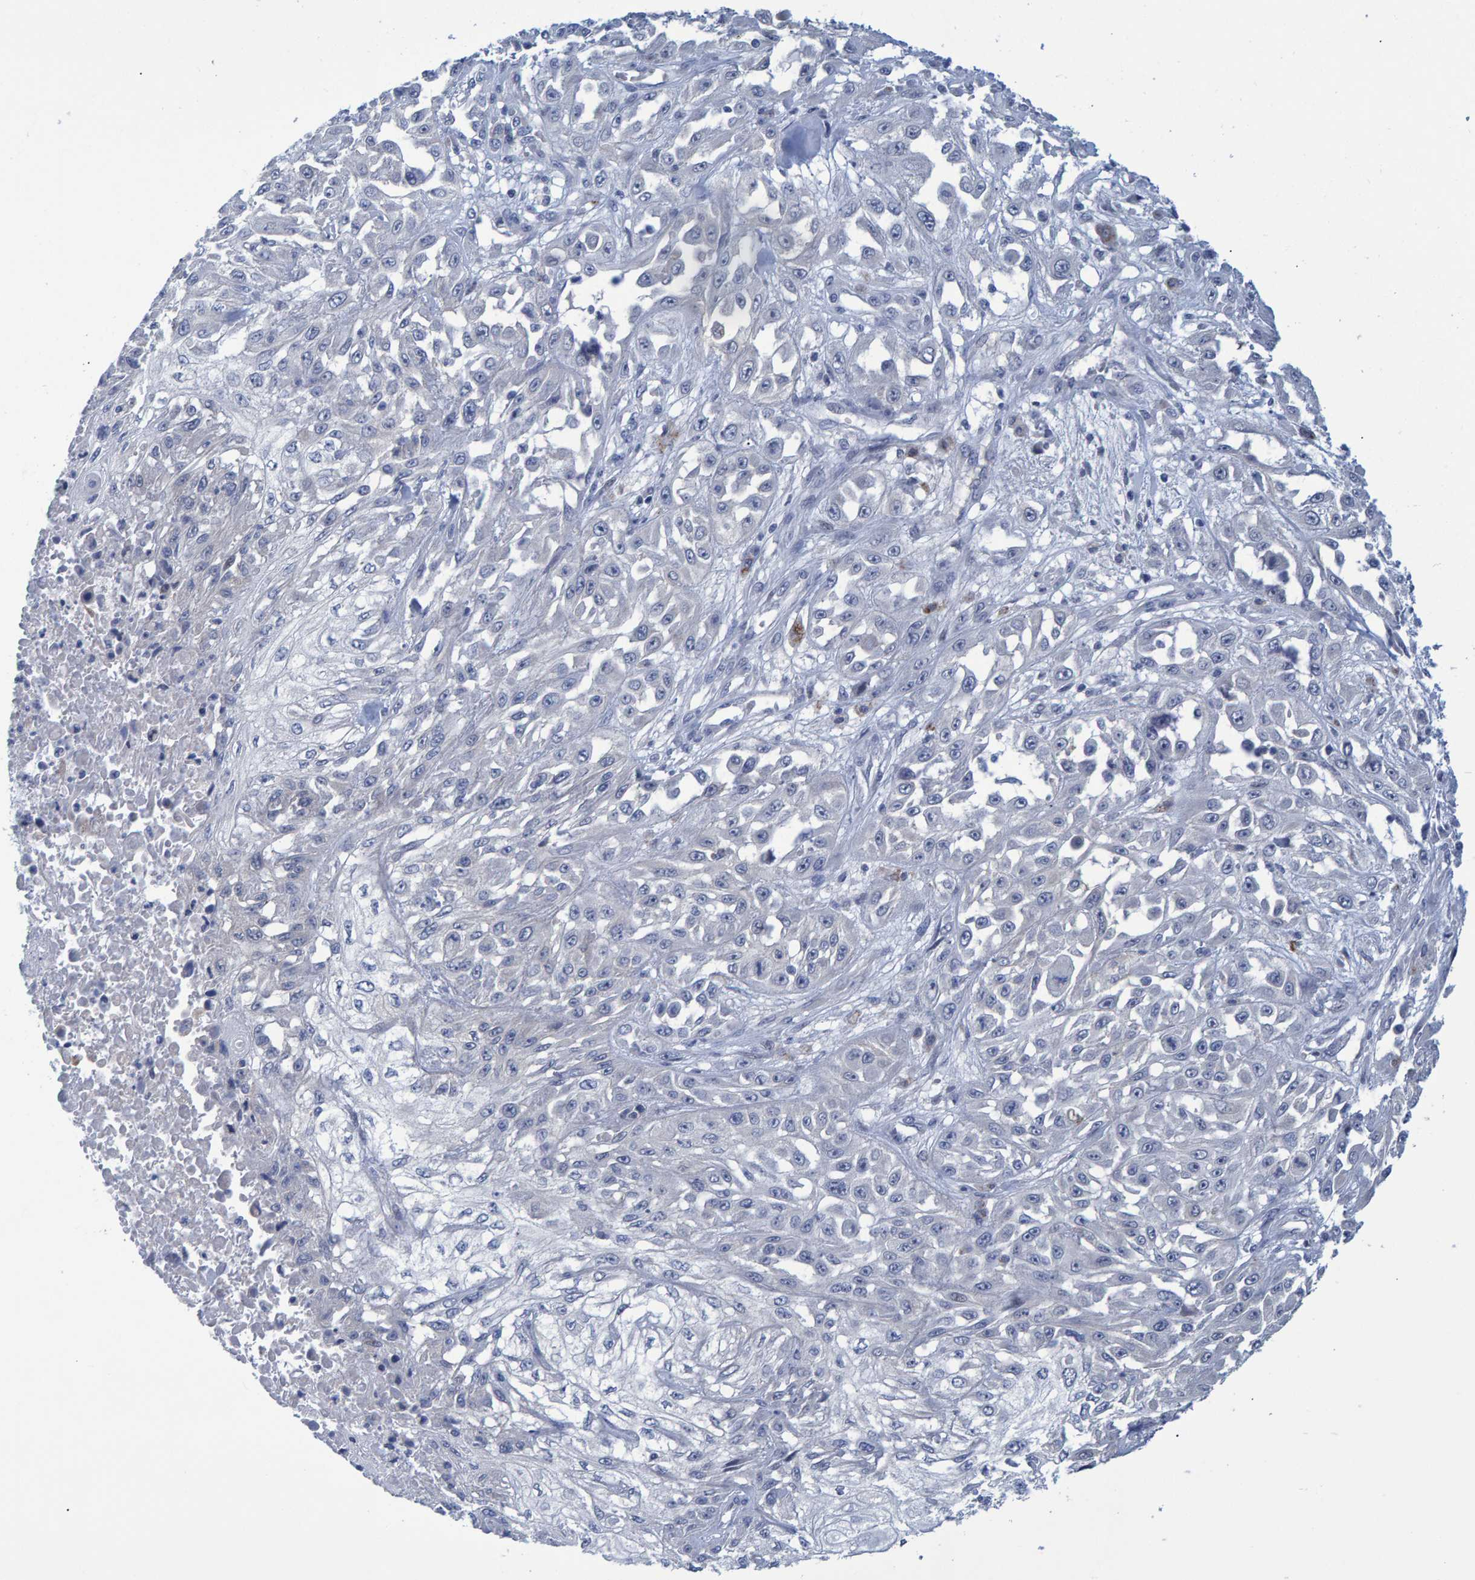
{"staining": {"intensity": "negative", "quantity": "none", "location": "none"}, "tissue": "skin cancer", "cell_type": "Tumor cells", "image_type": "cancer", "snomed": [{"axis": "morphology", "description": "Squamous cell carcinoma, NOS"}, {"axis": "morphology", "description": "Squamous cell carcinoma, metastatic, NOS"}, {"axis": "topography", "description": "Skin"}, {"axis": "topography", "description": "Lymph node"}], "caption": "This is an immunohistochemistry histopathology image of skin metastatic squamous cell carcinoma. There is no expression in tumor cells.", "gene": "PROCA1", "patient": {"sex": "male", "age": 75}}